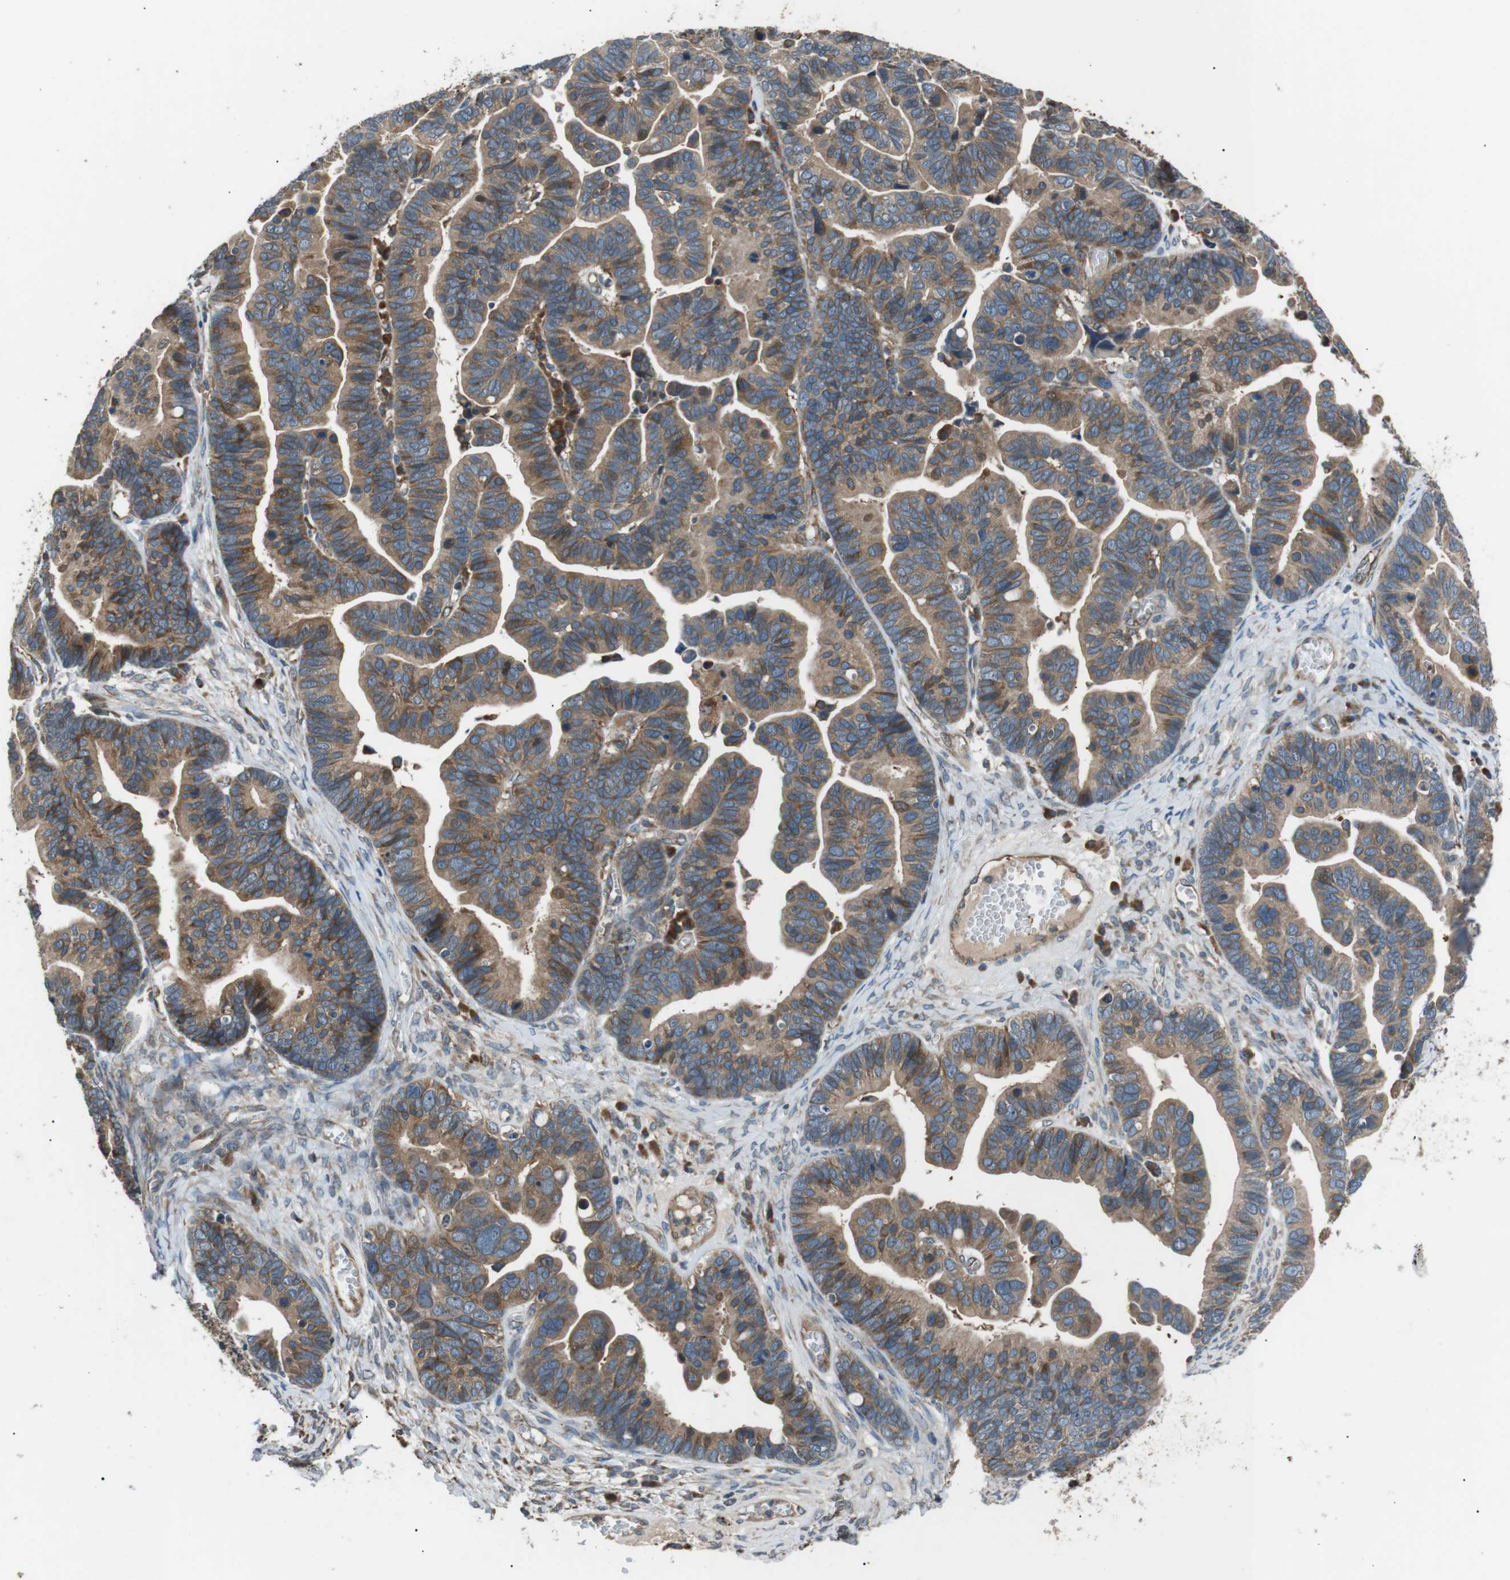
{"staining": {"intensity": "moderate", "quantity": ">75%", "location": "cytoplasmic/membranous"}, "tissue": "ovarian cancer", "cell_type": "Tumor cells", "image_type": "cancer", "snomed": [{"axis": "morphology", "description": "Cystadenocarcinoma, serous, NOS"}, {"axis": "topography", "description": "Ovary"}], "caption": "Immunohistochemistry (IHC) (DAB) staining of human ovarian cancer (serous cystadenocarcinoma) demonstrates moderate cytoplasmic/membranous protein expression in approximately >75% of tumor cells.", "gene": "GPR161", "patient": {"sex": "female", "age": 56}}